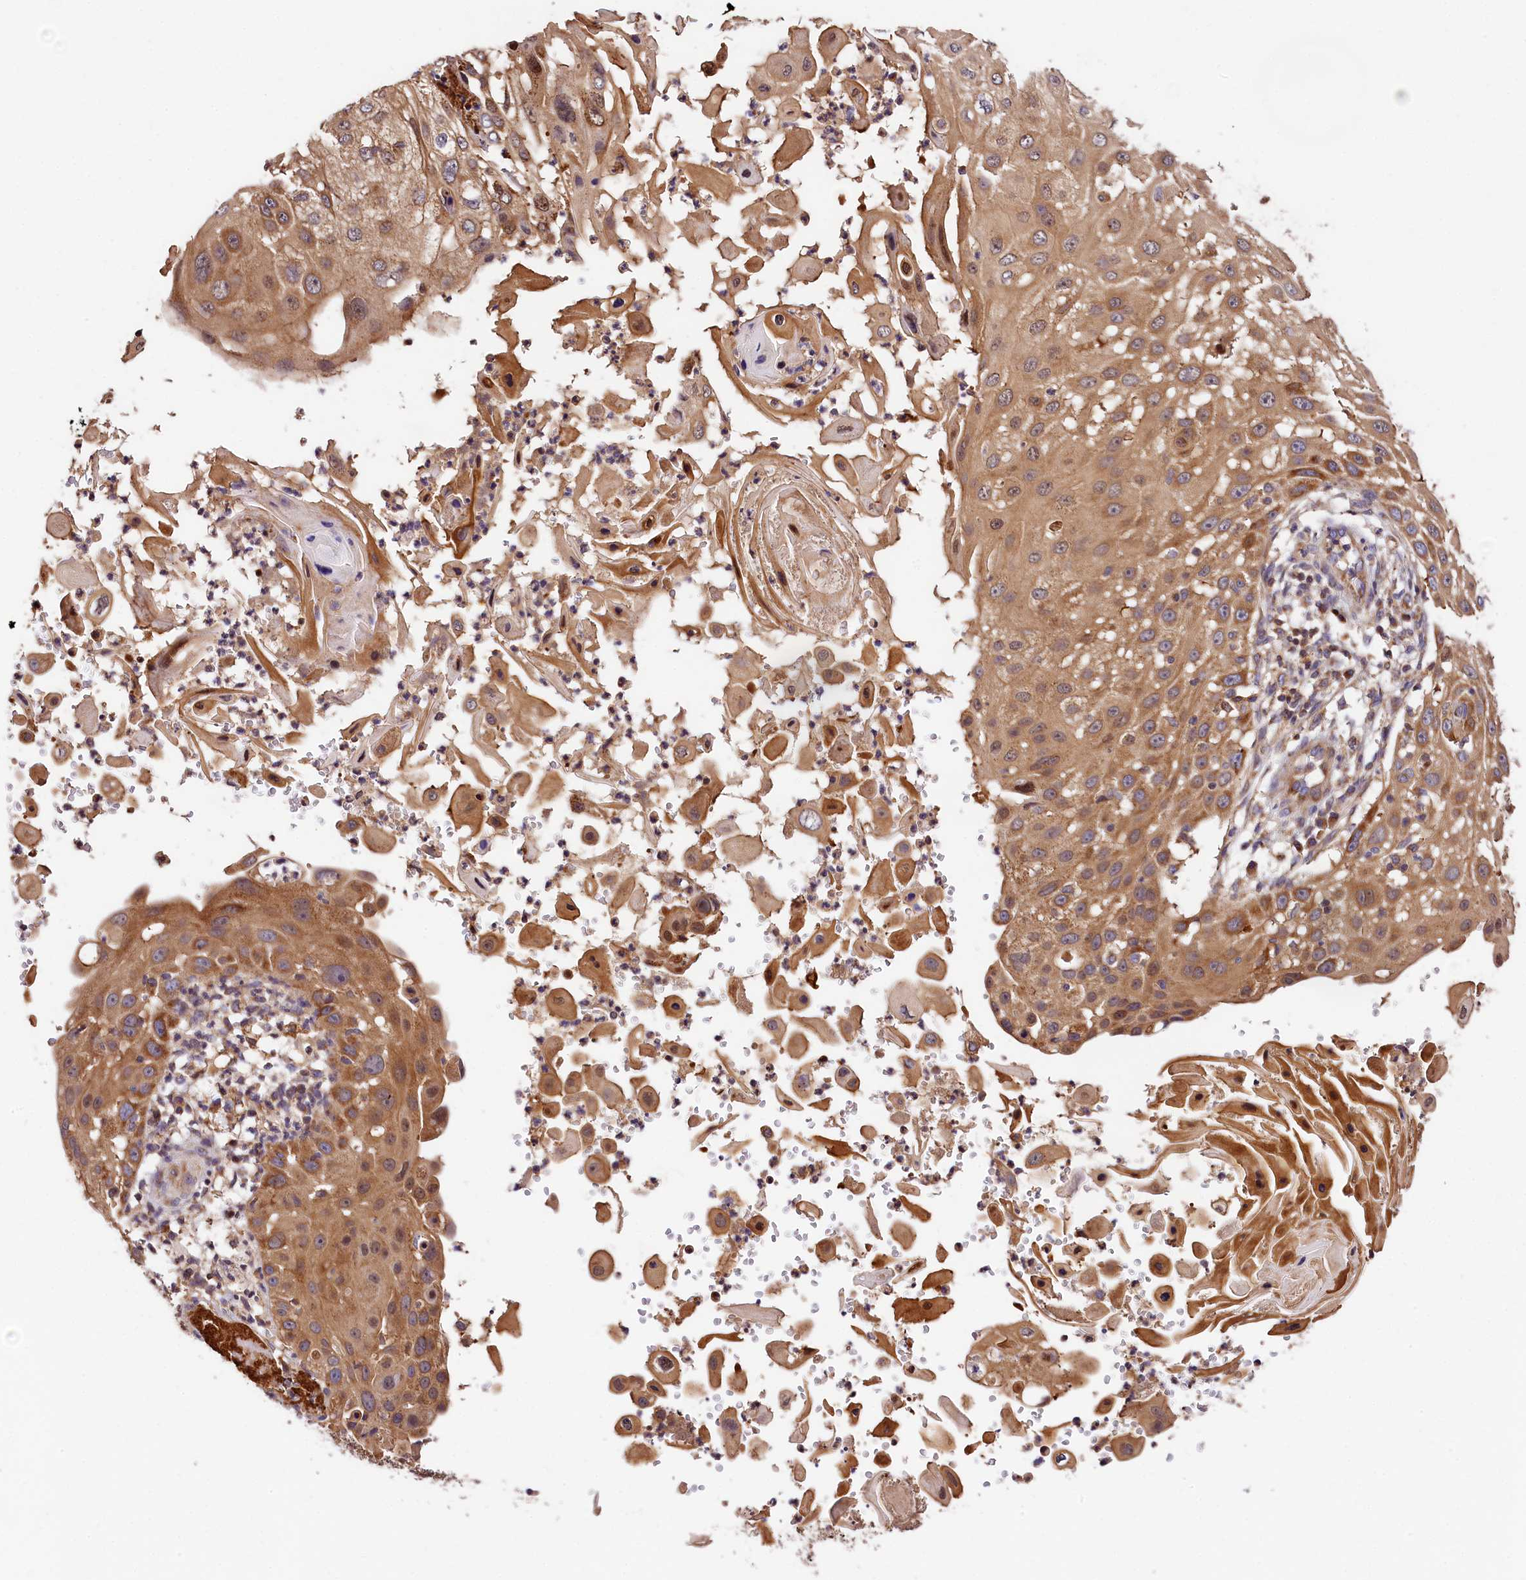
{"staining": {"intensity": "moderate", "quantity": ">75%", "location": "cytoplasmic/membranous"}, "tissue": "skin cancer", "cell_type": "Tumor cells", "image_type": "cancer", "snomed": [{"axis": "morphology", "description": "Squamous cell carcinoma, NOS"}, {"axis": "topography", "description": "Skin"}], "caption": "IHC photomicrograph of human skin squamous cell carcinoma stained for a protein (brown), which reveals medium levels of moderate cytoplasmic/membranous staining in about >75% of tumor cells.", "gene": "KPTN", "patient": {"sex": "female", "age": 44}}